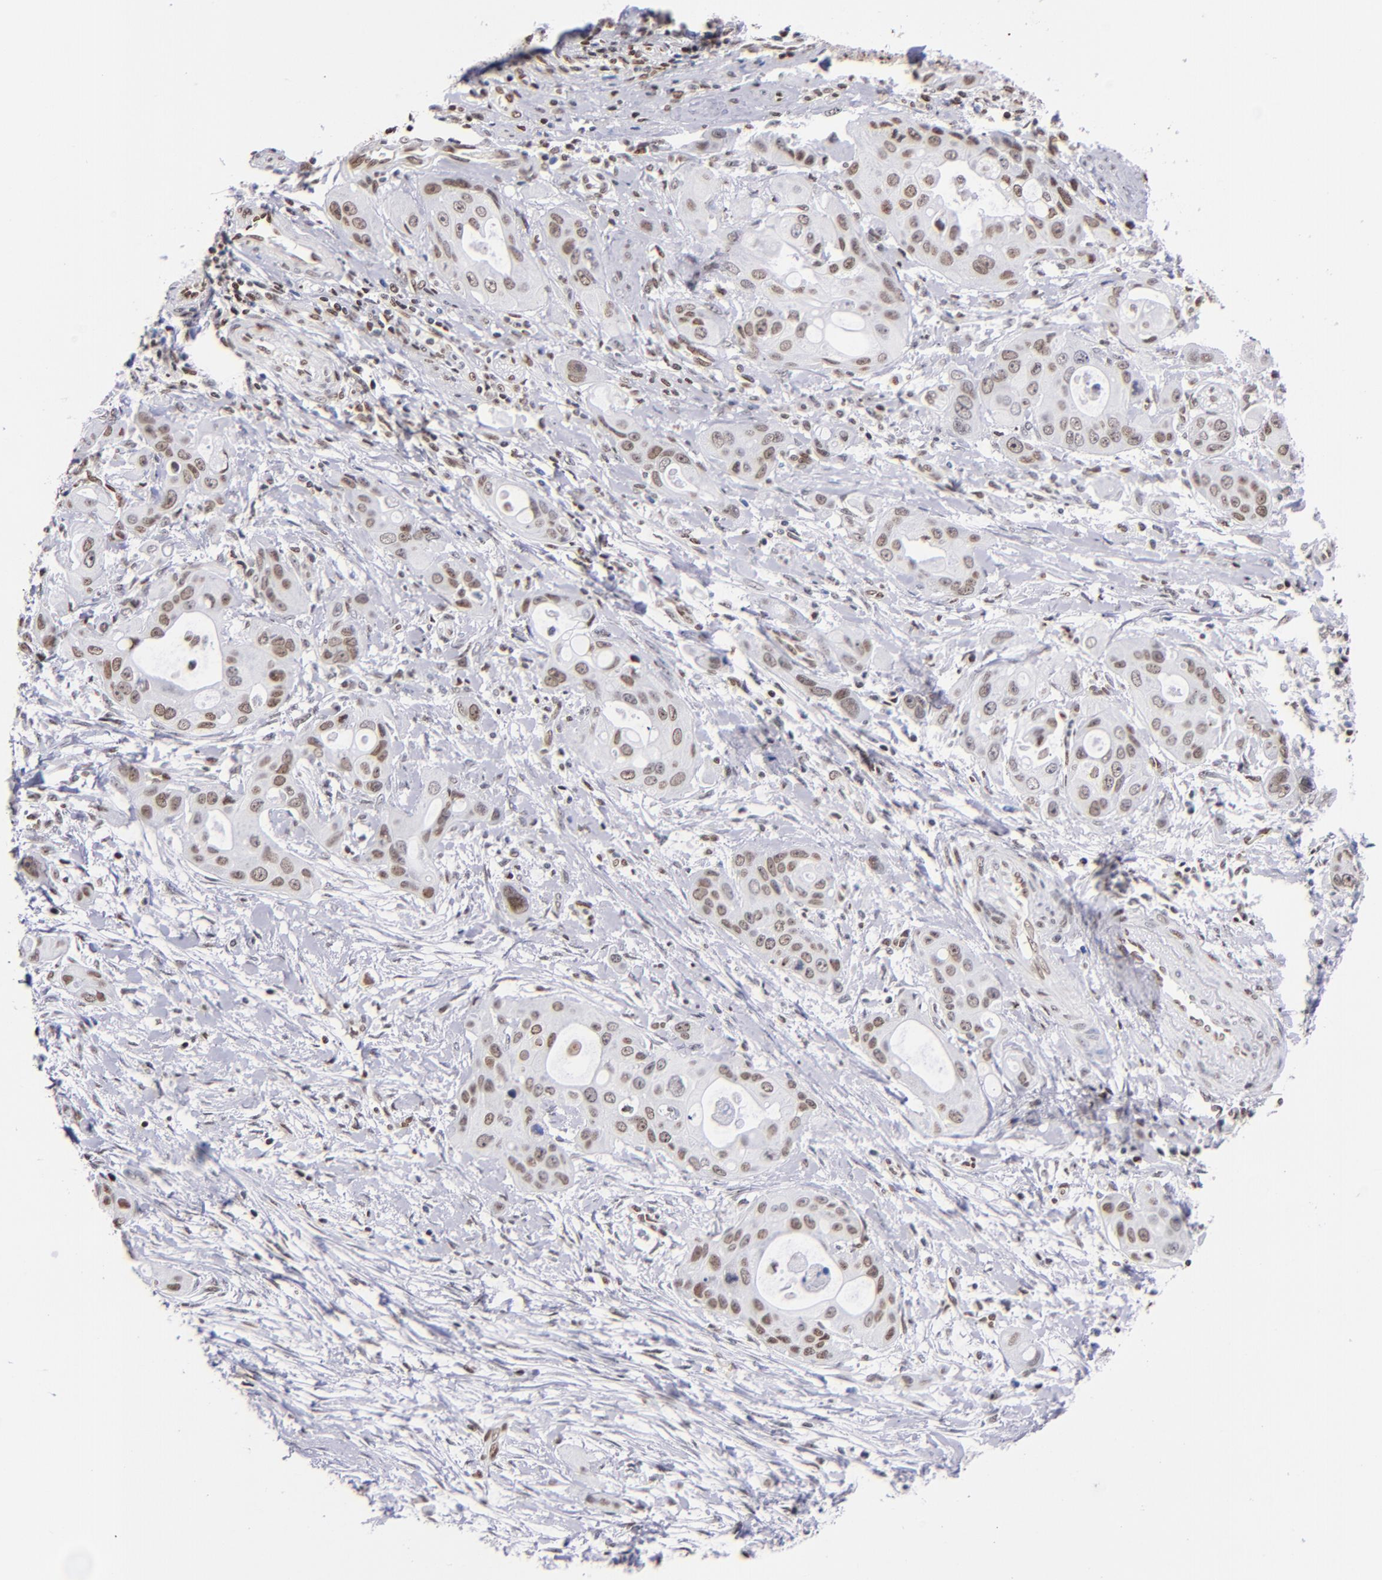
{"staining": {"intensity": "moderate", "quantity": ">75%", "location": "nuclear"}, "tissue": "pancreatic cancer", "cell_type": "Tumor cells", "image_type": "cancer", "snomed": [{"axis": "morphology", "description": "Adenocarcinoma, NOS"}, {"axis": "topography", "description": "Pancreas"}], "caption": "Protein expression analysis of human adenocarcinoma (pancreatic) reveals moderate nuclear expression in approximately >75% of tumor cells. The staining is performed using DAB brown chromogen to label protein expression. The nuclei are counter-stained blue using hematoxylin.", "gene": "IFI16", "patient": {"sex": "female", "age": 60}}